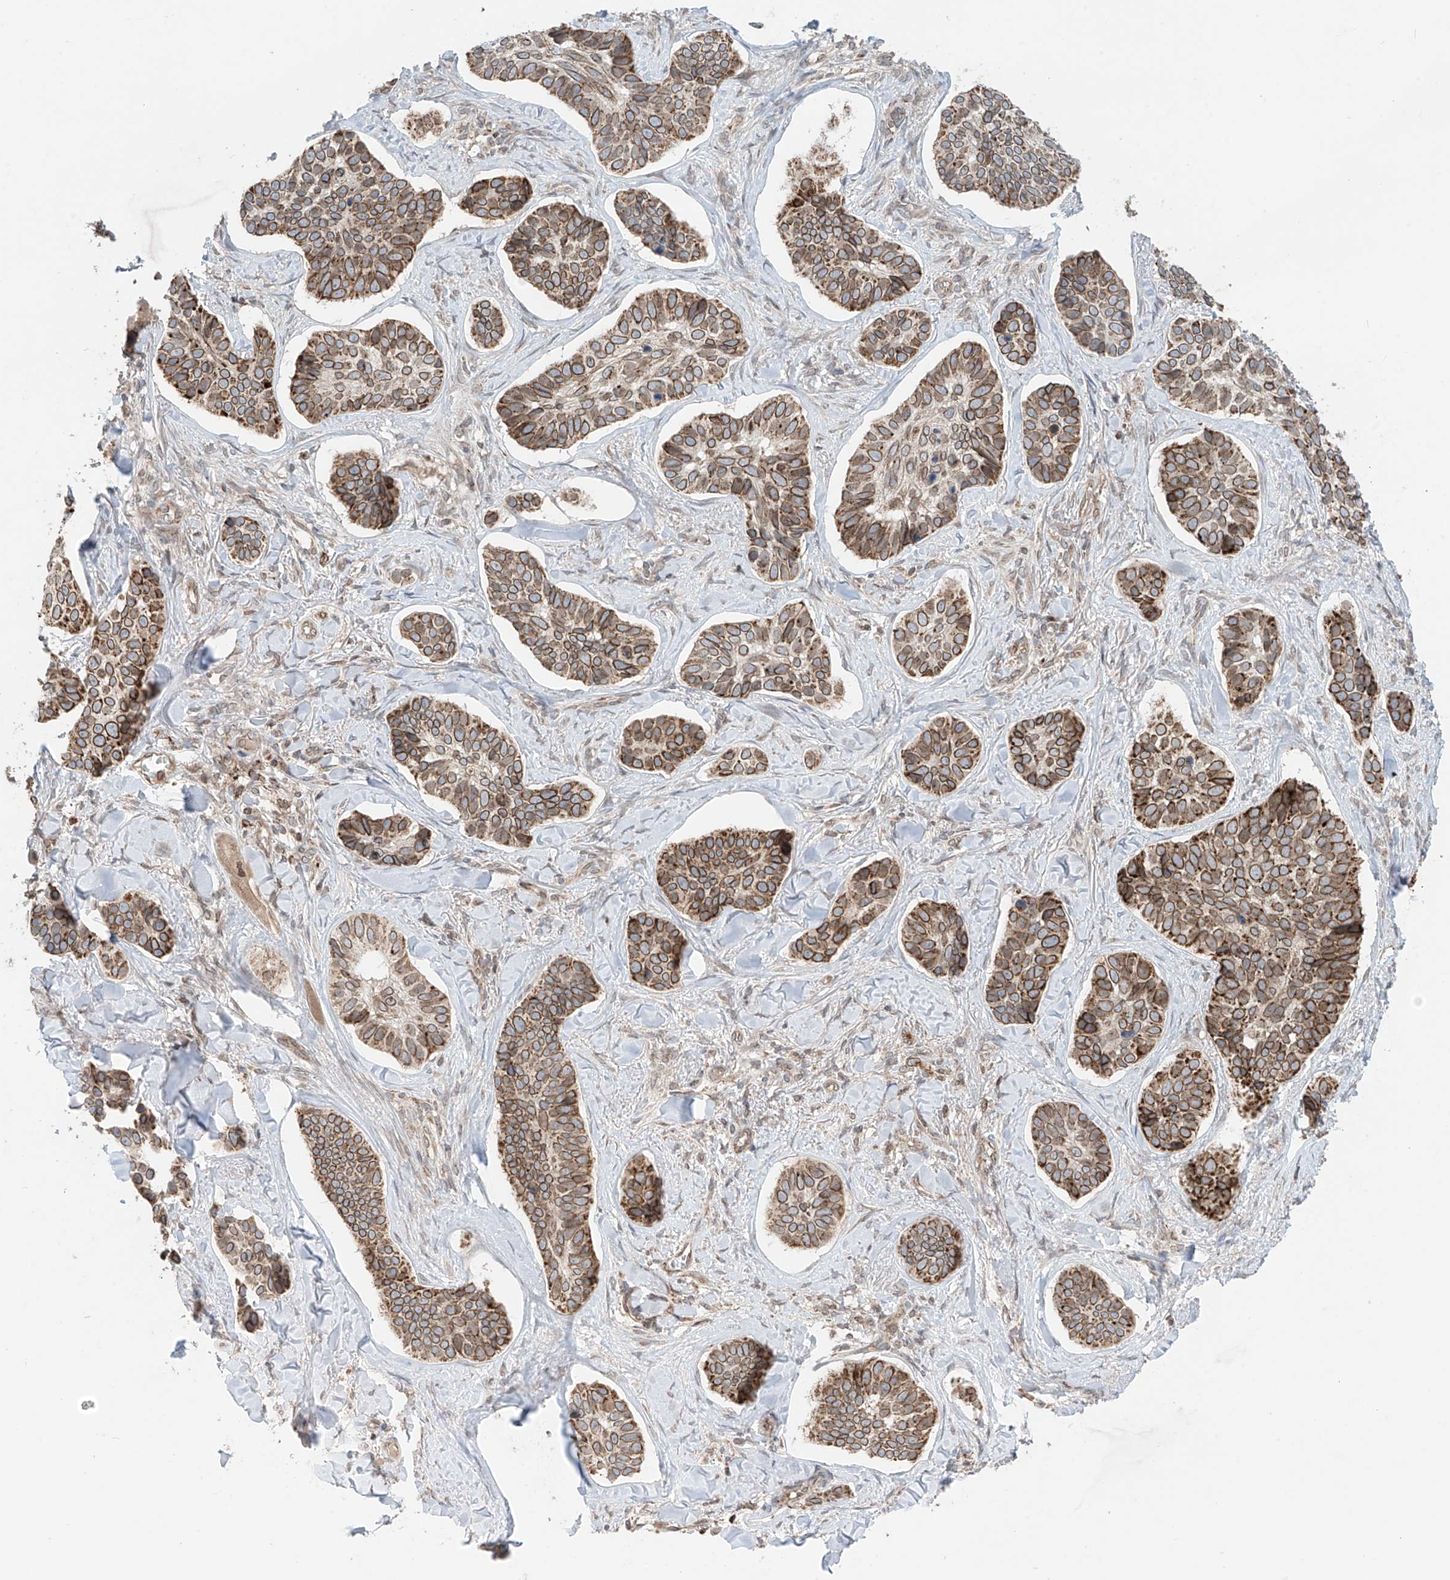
{"staining": {"intensity": "moderate", "quantity": ">75%", "location": "cytoplasmic/membranous"}, "tissue": "skin cancer", "cell_type": "Tumor cells", "image_type": "cancer", "snomed": [{"axis": "morphology", "description": "Basal cell carcinoma"}, {"axis": "topography", "description": "Skin"}], "caption": "An IHC micrograph of tumor tissue is shown. Protein staining in brown shows moderate cytoplasmic/membranous positivity in skin basal cell carcinoma within tumor cells. (brown staining indicates protein expression, while blue staining denotes nuclei).", "gene": "AHCTF1", "patient": {"sex": "male", "age": 62}}